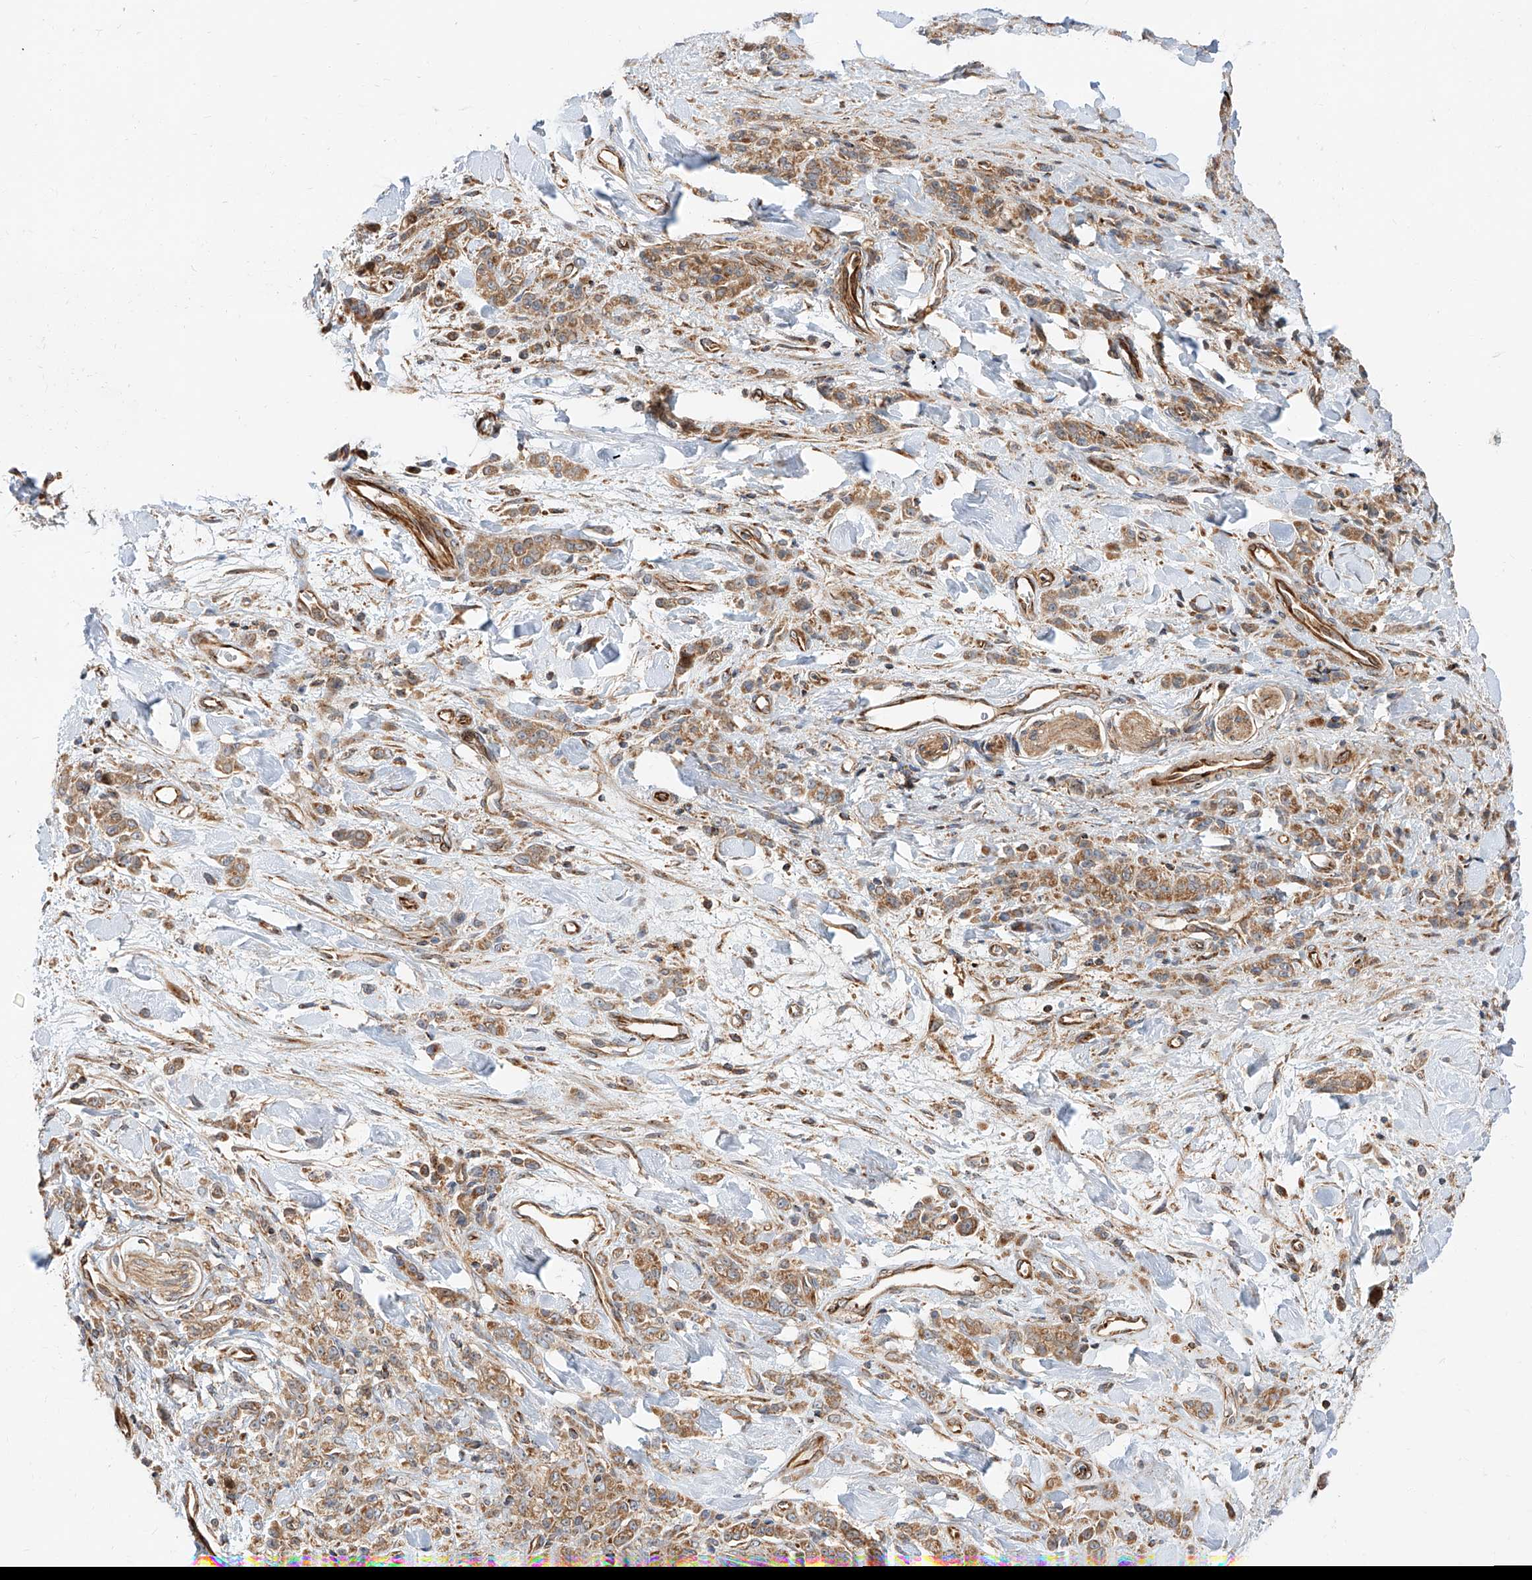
{"staining": {"intensity": "moderate", "quantity": ">75%", "location": "cytoplasmic/membranous"}, "tissue": "stomach cancer", "cell_type": "Tumor cells", "image_type": "cancer", "snomed": [{"axis": "morphology", "description": "Normal tissue, NOS"}, {"axis": "morphology", "description": "Adenocarcinoma, NOS"}, {"axis": "topography", "description": "Stomach"}], "caption": "Stomach adenocarcinoma stained with immunohistochemistry exhibits moderate cytoplasmic/membranous positivity in approximately >75% of tumor cells.", "gene": "ISCA2", "patient": {"sex": "male", "age": 82}}